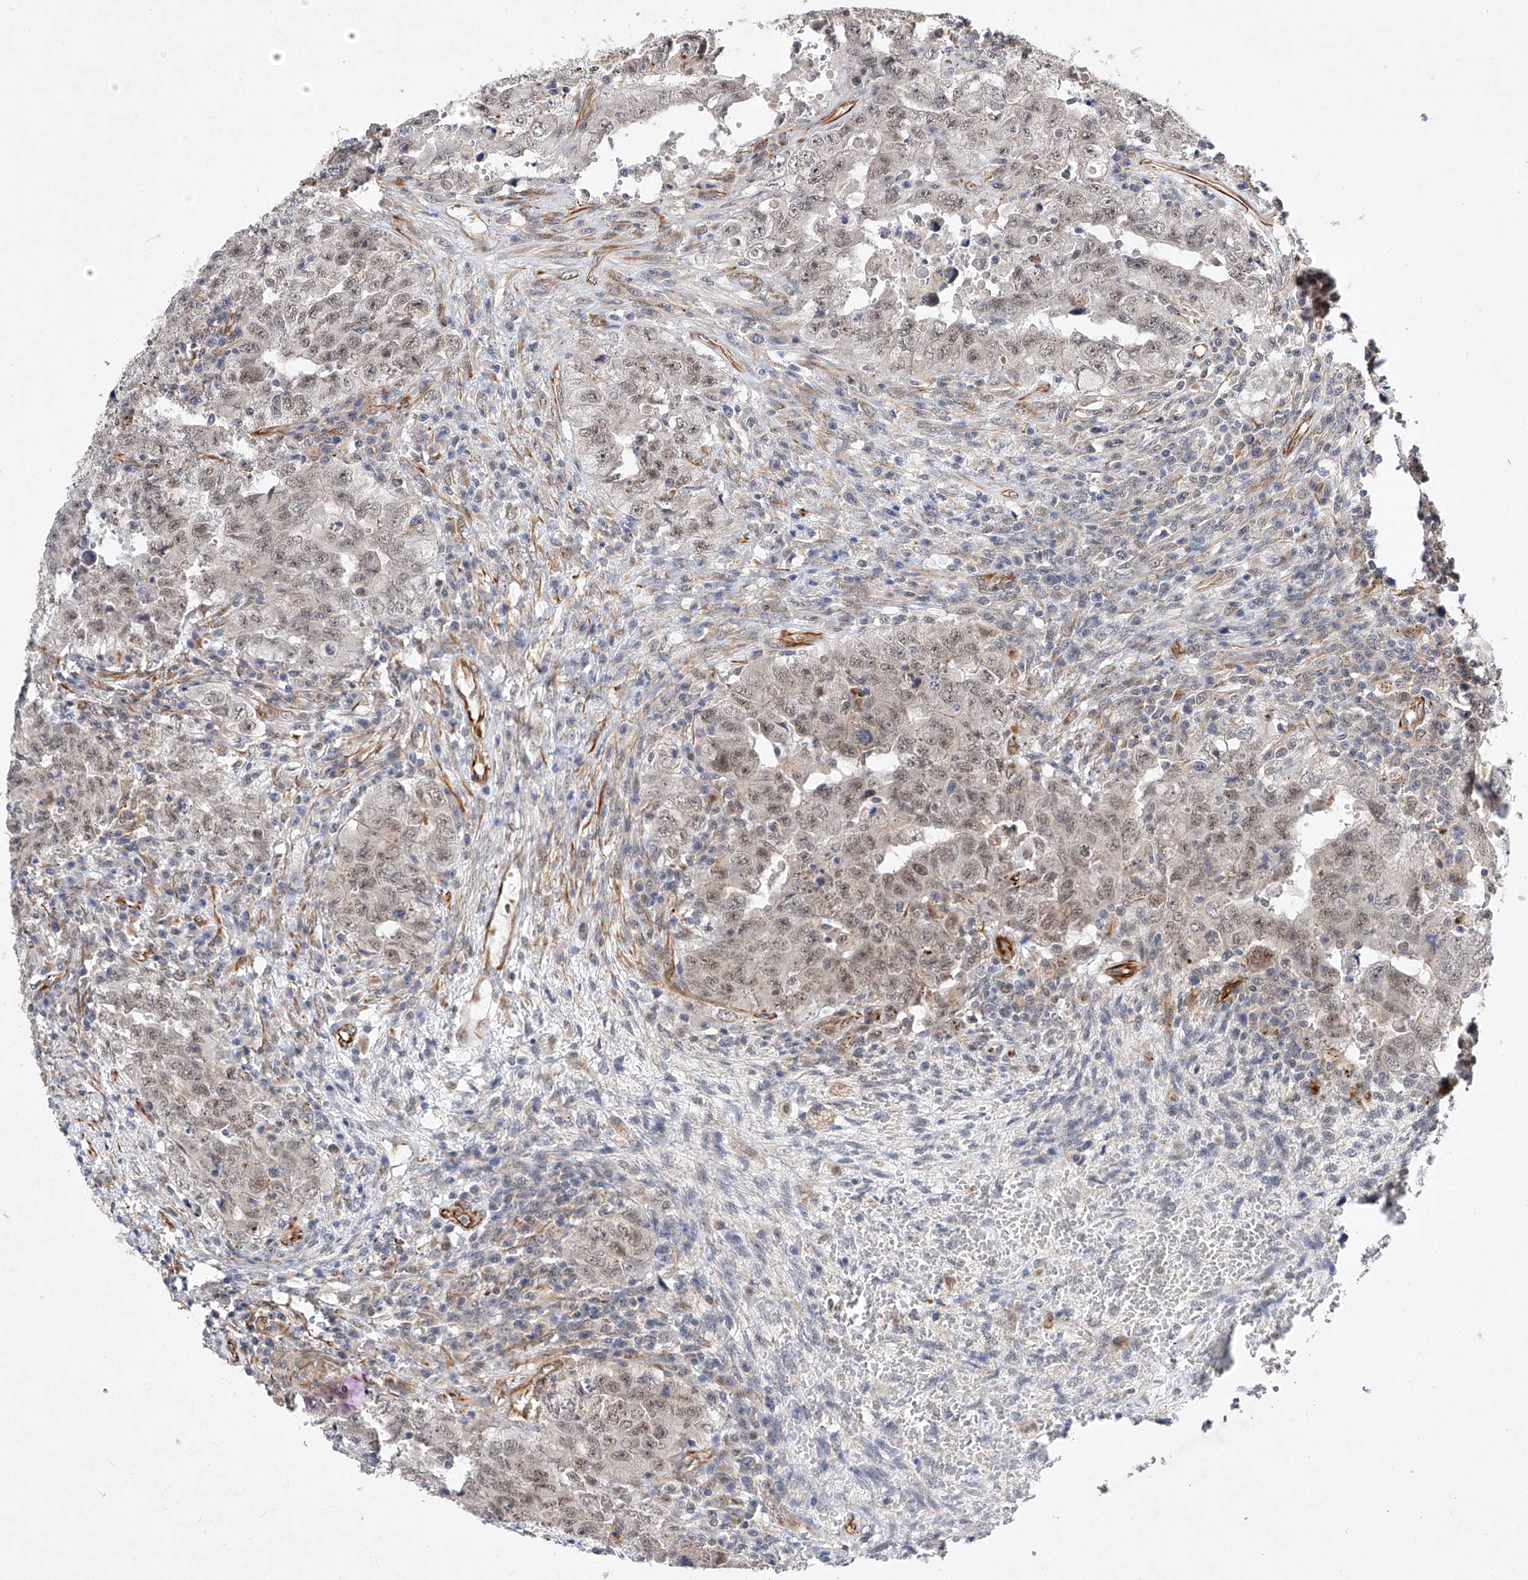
{"staining": {"intensity": "weak", "quantity": "25%-75%", "location": "nuclear"}, "tissue": "testis cancer", "cell_type": "Tumor cells", "image_type": "cancer", "snomed": [{"axis": "morphology", "description": "Carcinoma, Embryonal, NOS"}, {"axis": "topography", "description": "Testis"}], "caption": "Protein staining of testis embryonal carcinoma tissue exhibits weak nuclear staining in approximately 25%-75% of tumor cells.", "gene": "AMD1", "patient": {"sex": "male", "age": 26}}